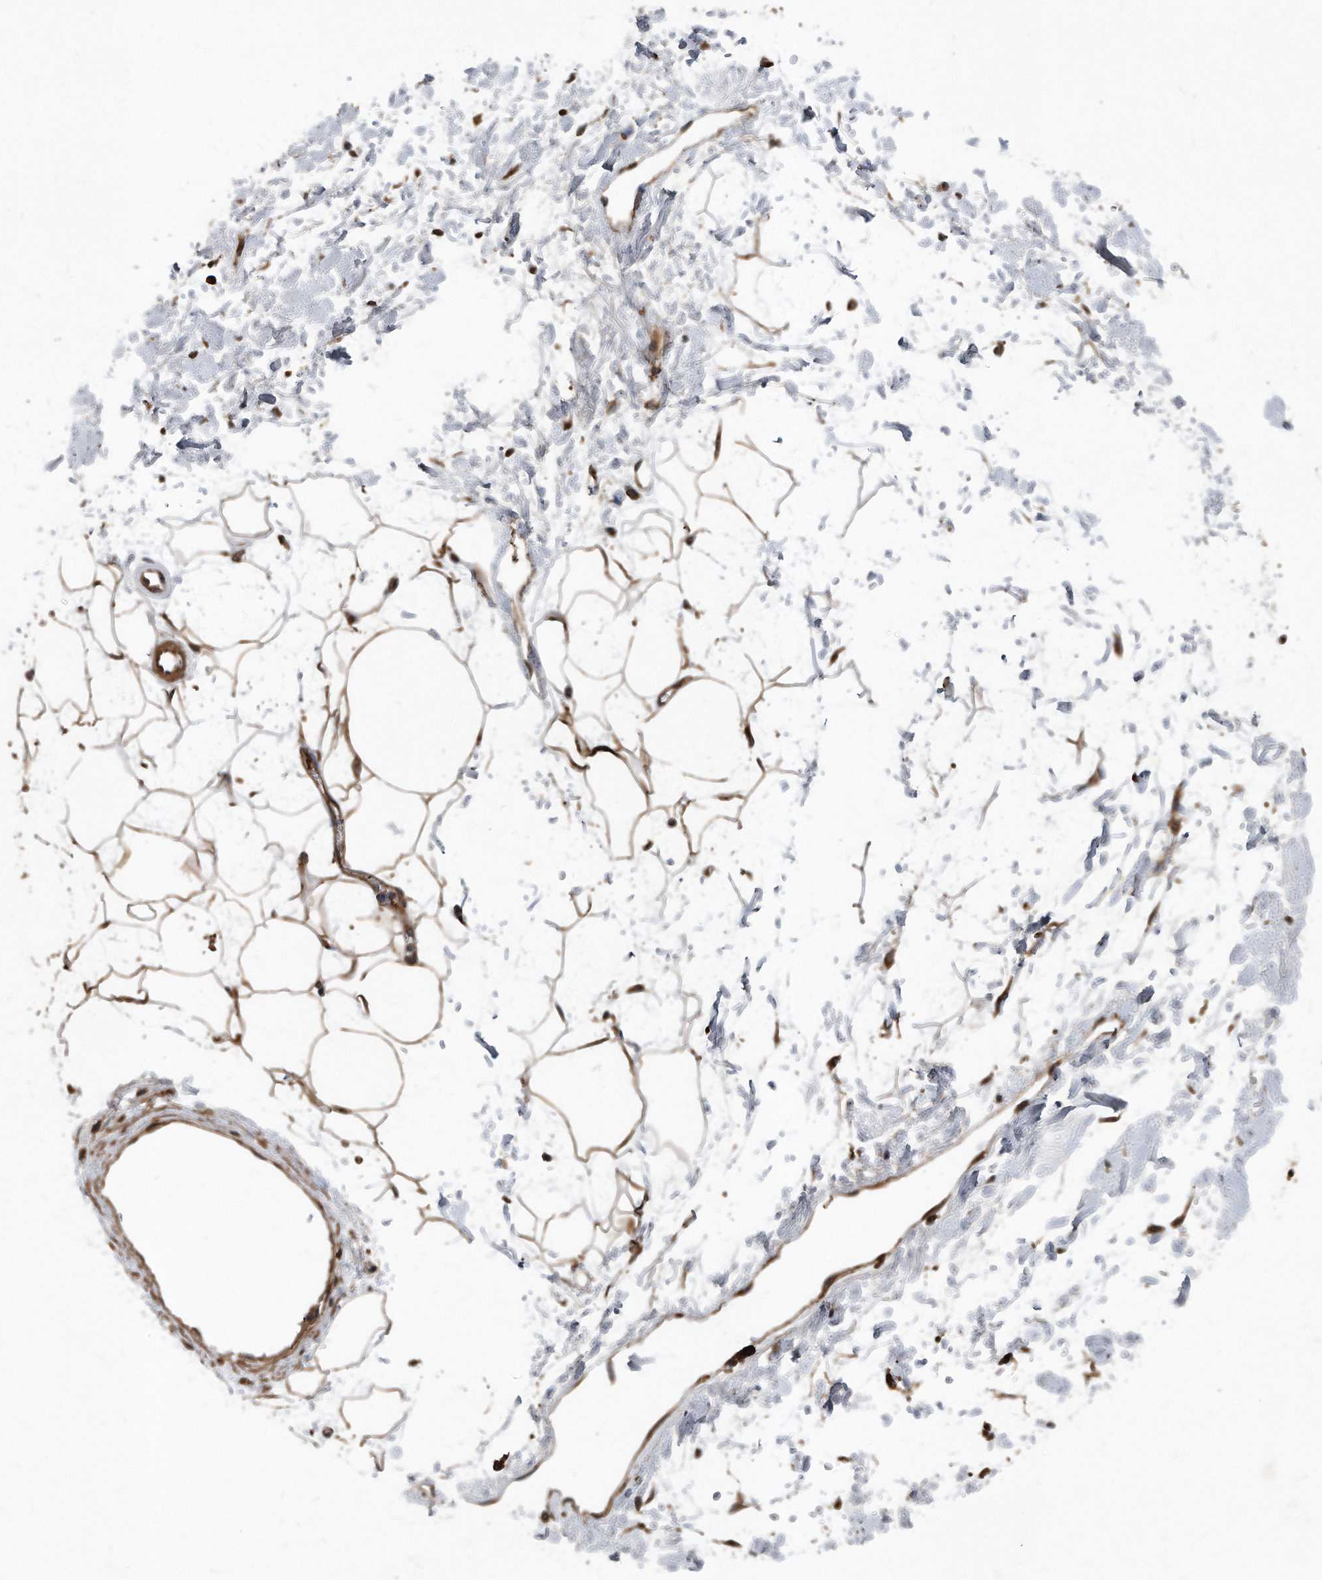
{"staining": {"intensity": "moderate", "quantity": ">75%", "location": "cytoplasmic/membranous"}, "tissue": "adipose tissue", "cell_type": "Adipocytes", "image_type": "normal", "snomed": [{"axis": "morphology", "description": "Normal tissue, NOS"}, {"axis": "topography", "description": "Soft tissue"}], "caption": "Immunohistochemical staining of unremarkable human adipose tissue exhibits moderate cytoplasmic/membranous protein staining in approximately >75% of adipocytes. The staining was performed using DAB to visualize the protein expression in brown, while the nuclei were stained in blue with hematoxylin (Magnification: 20x).", "gene": "FAM136A", "patient": {"sex": "male", "age": 72}}